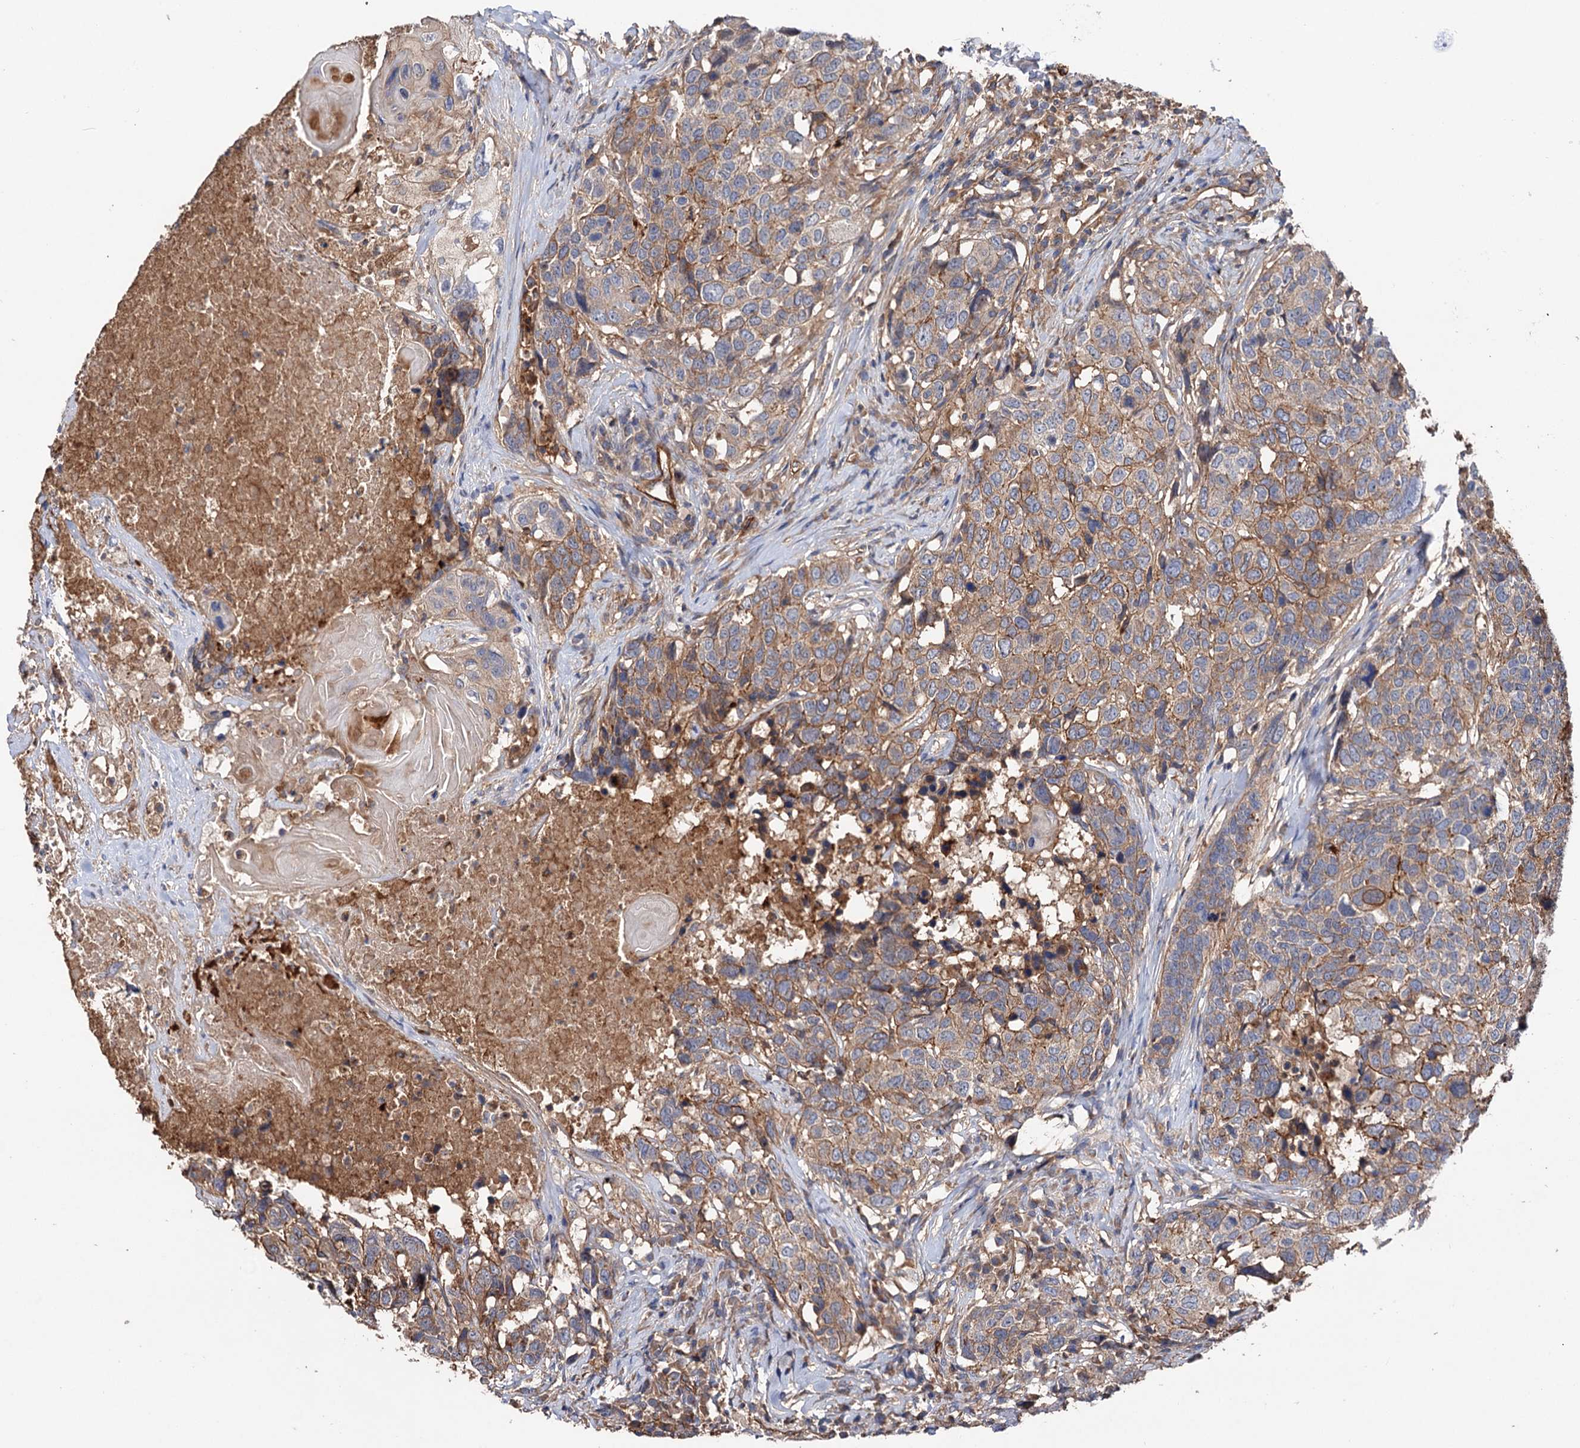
{"staining": {"intensity": "moderate", "quantity": ">75%", "location": "cytoplasmic/membranous"}, "tissue": "head and neck cancer", "cell_type": "Tumor cells", "image_type": "cancer", "snomed": [{"axis": "morphology", "description": "Squamous cell carcinoma, NOS"}, {"axis": "topography", "description": "Head-Neck"}], "caption": "Protein staining shows moderate cytoplasmic/membranous expression in approximately >75% of tumor cells in head and neck squamous cell carcinoma.", "gene": "CSAD", "patient": {"sex": "male", "age": 66}}